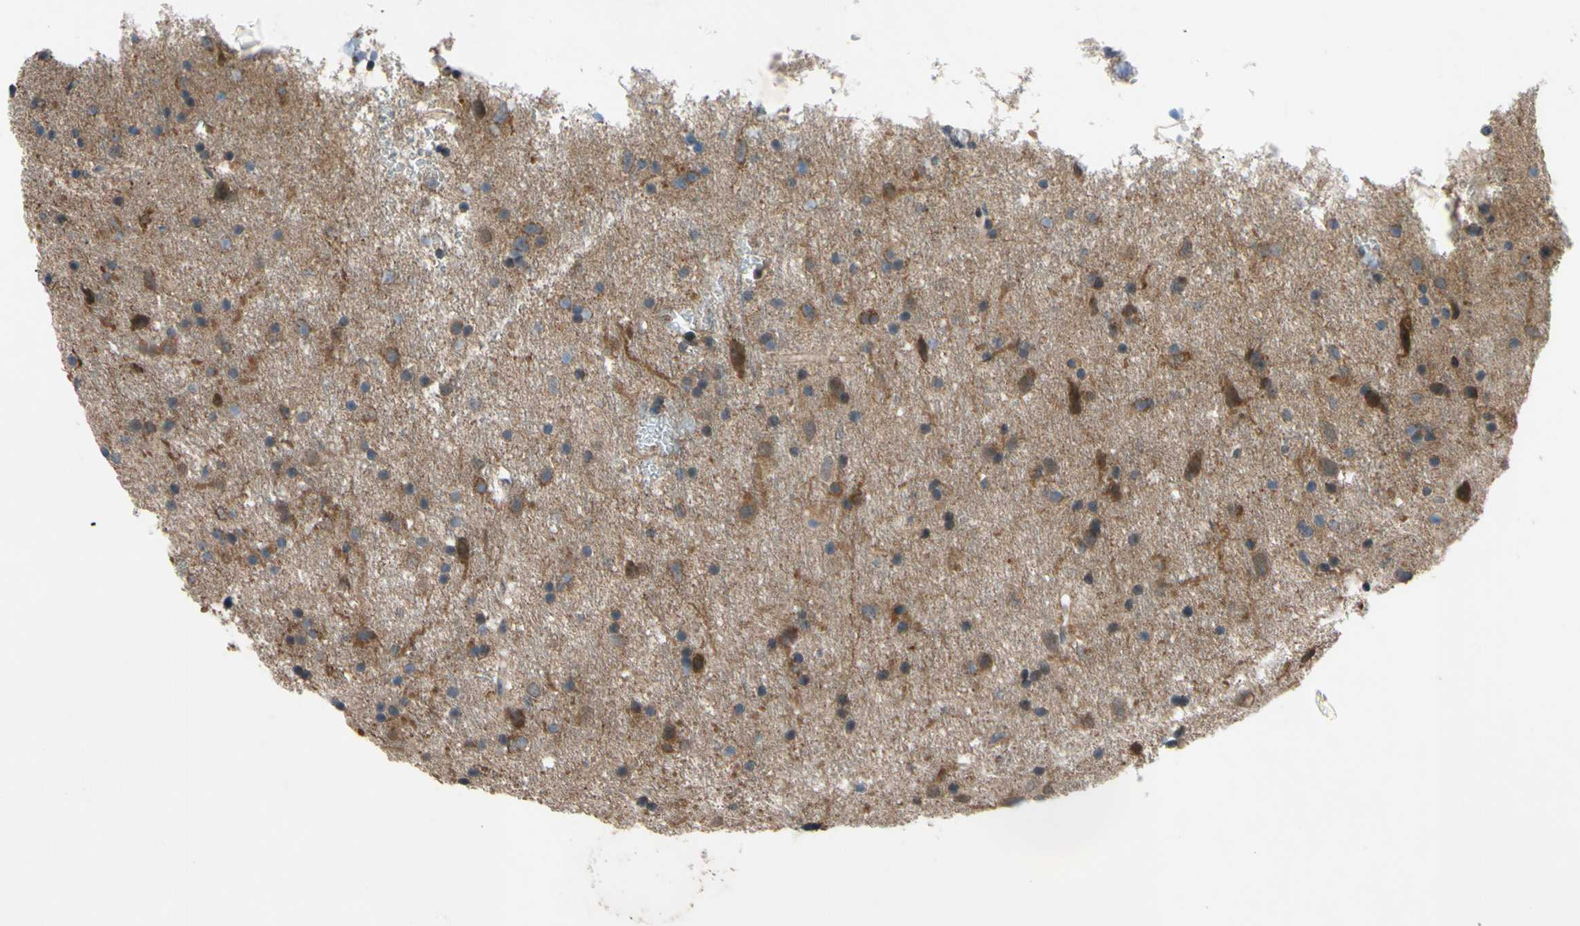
{"staining": {"intensity": "strong", "quantity": ">75%", "location": "cytoplasmic/membranous"}, "tissue": "glioma", "cell_type": "Tumor cells", "image_type": "cancer", "snomed": [{"axis": "morphology", "description": "Glioma, malignant, Low grade"}, {"axis": "topography", "description": "Brain"}], "caption": "About >75% of tumor cells in human glioma reveal strong cytoplasmic/membranous protein staining as visualized by brown immunohistochemical staining.", "gene": "SVIL", "patient": {"sex": "male", "age": 77}}